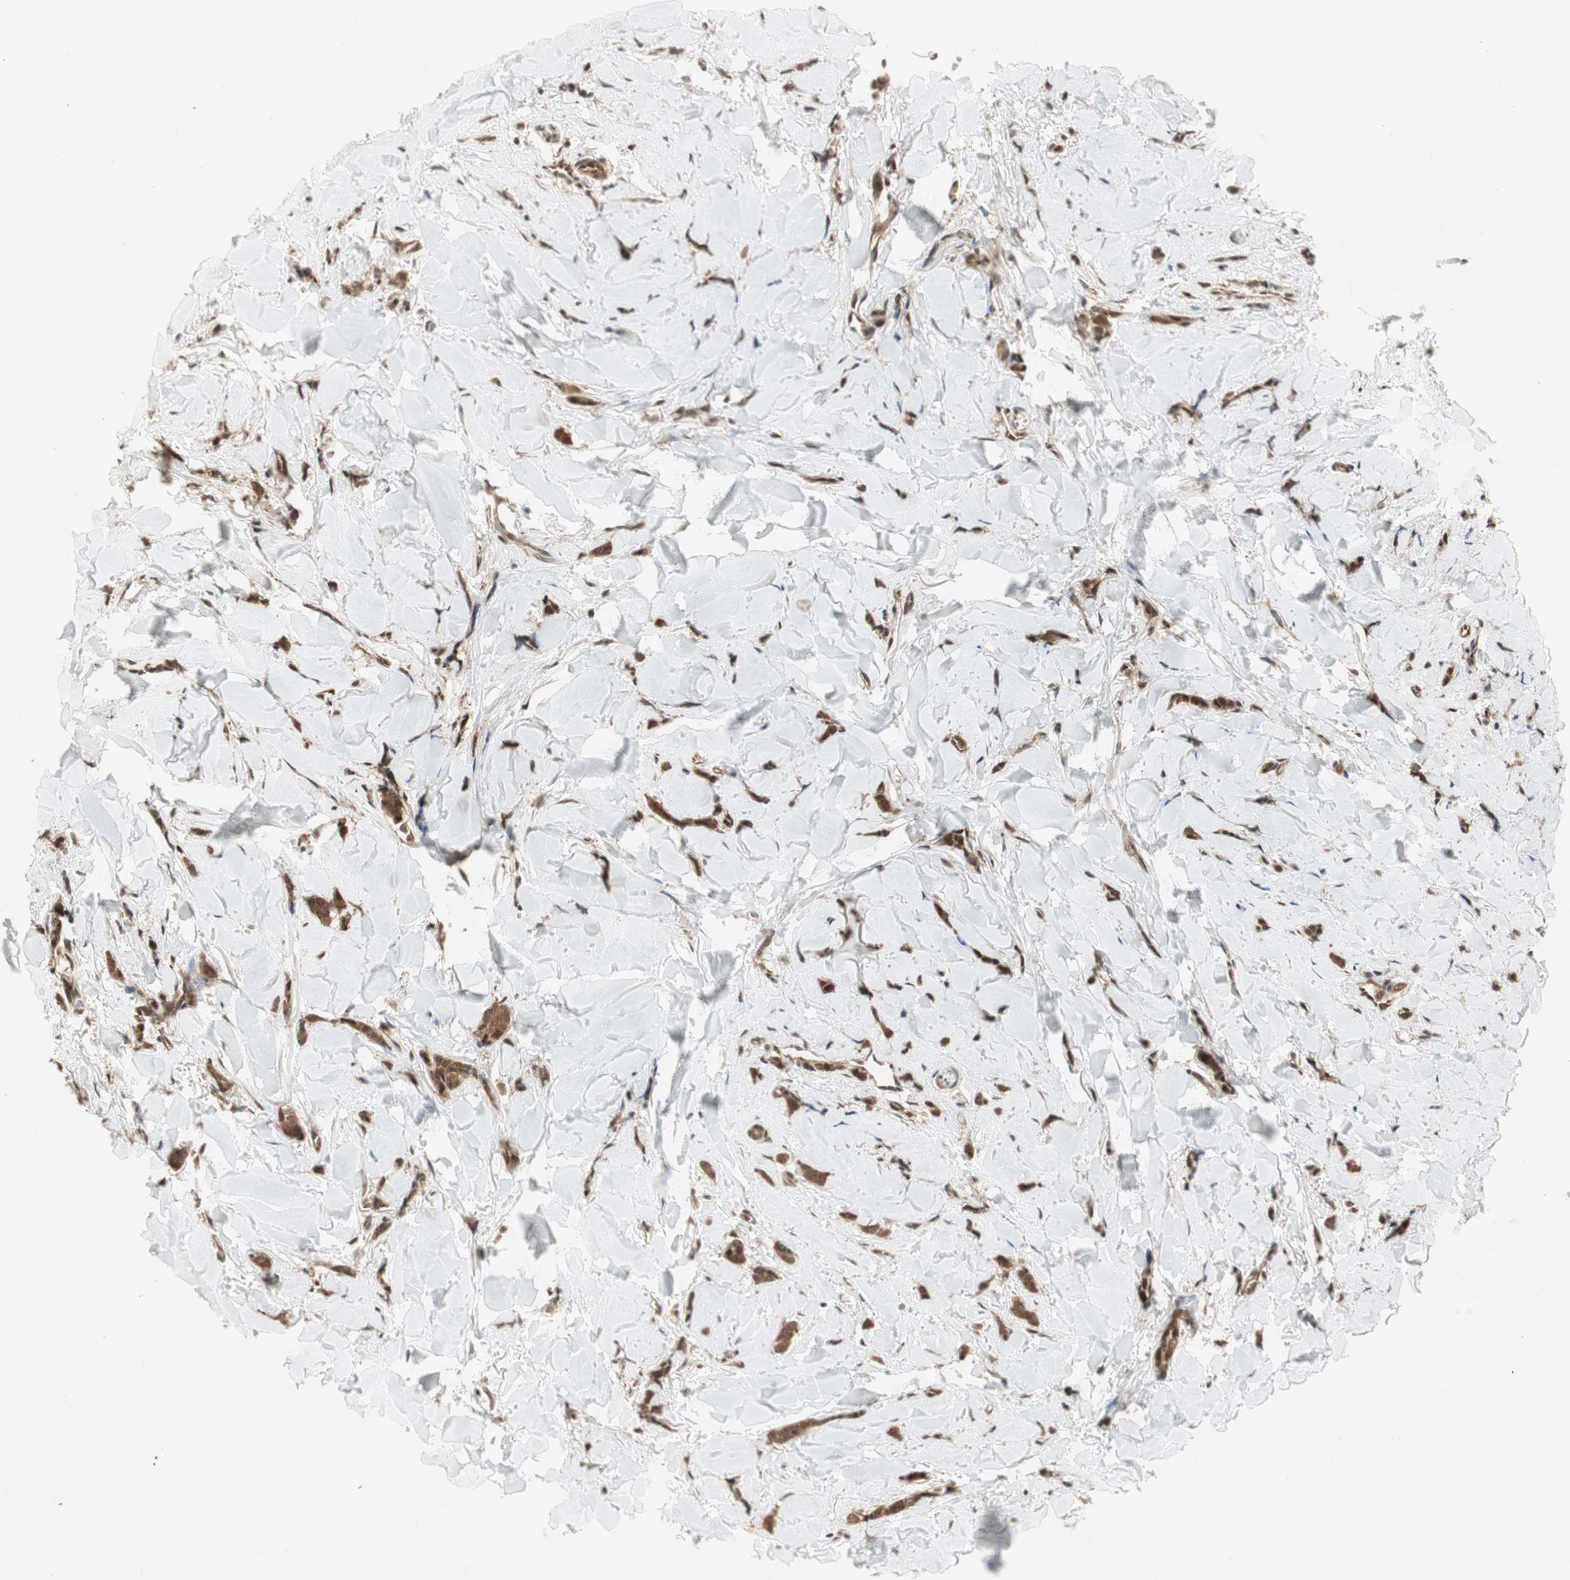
{"staining": {"intensity": "strong", "quantity": ">75%", "location": "cytoplasmic/membranous,nuclear"}, "tissue": "breast cancer", "cell_type": "Tumor cells", "image_type": "cancer", "snomed": [{"axis": "morphology", "description": "Lobular carcinoma"}, {"axis": "topography", "description": "Skin"}, {"axis": "topography", "description": "Breast"}], "caption": "Immunohistochemistry (DAB) staining of breast cancer (lobular carcinoma) shows strong cytoplasmic/membranous and nuclear protein positivity in approximately >75% of tumor cells.", "gene": "CSNK2B", "patient": {"sex": "female", "age": 46}}